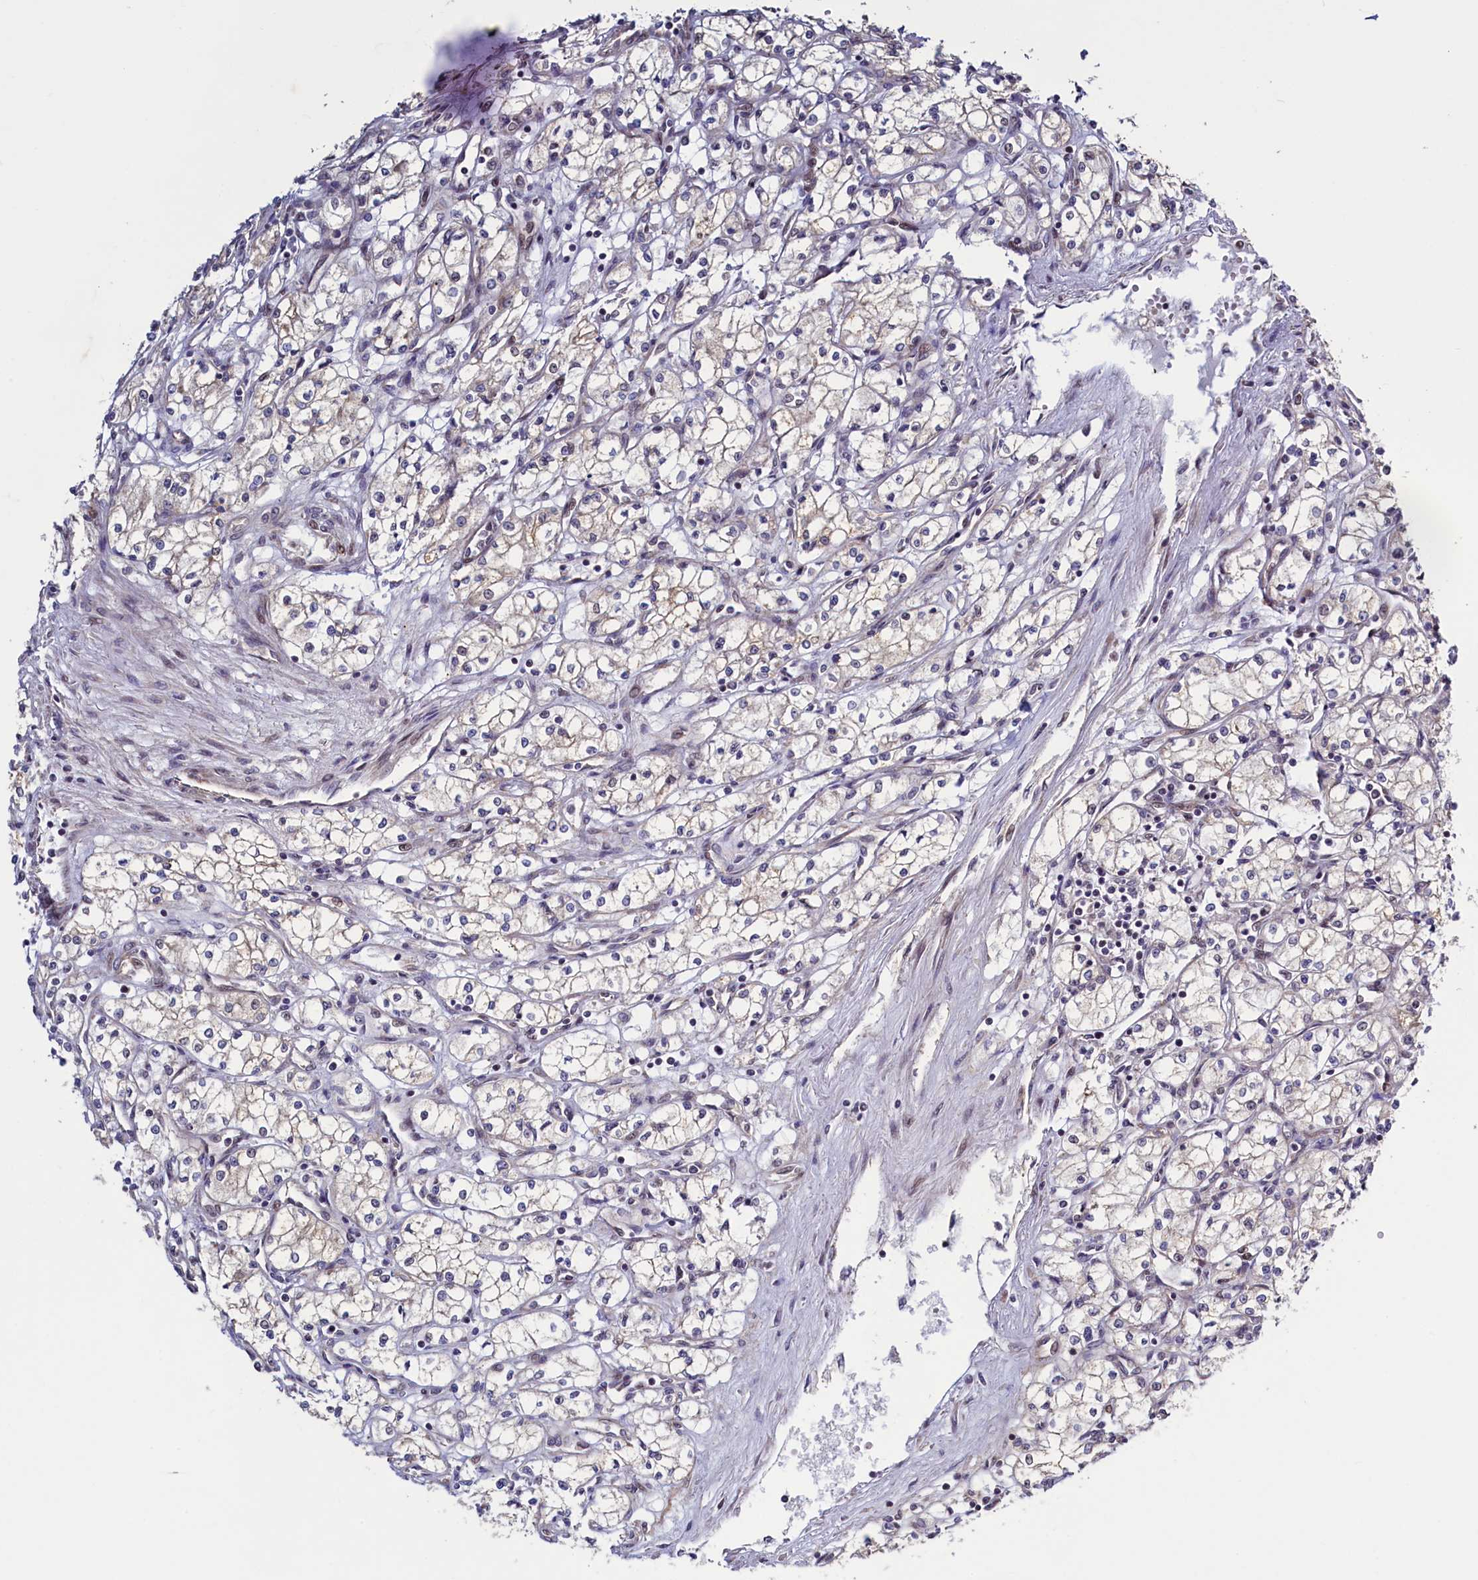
{"staining": {"intensity": "negative", "quantity": "none", "location": "none"}, "tissue": "renal cancer", "cell_type": "Tumor cells", "image_type": "cancer", "snomed": [{"axis": "morphology", "description": "Adenocarcinoma, NOS"}, {"axis": "topography", "description": "Kidney"}], "caption": "High magnification brightfield microscopy of renal cancer (adenocarcinoma) stained with DAB (3,3'-diaminobenzidine) (brown) and counterstained with hematoxylin (blue): tumor cells show no significant expression.", "gene": "RBFA", "patient": {"sex": "male", "age": 59}}